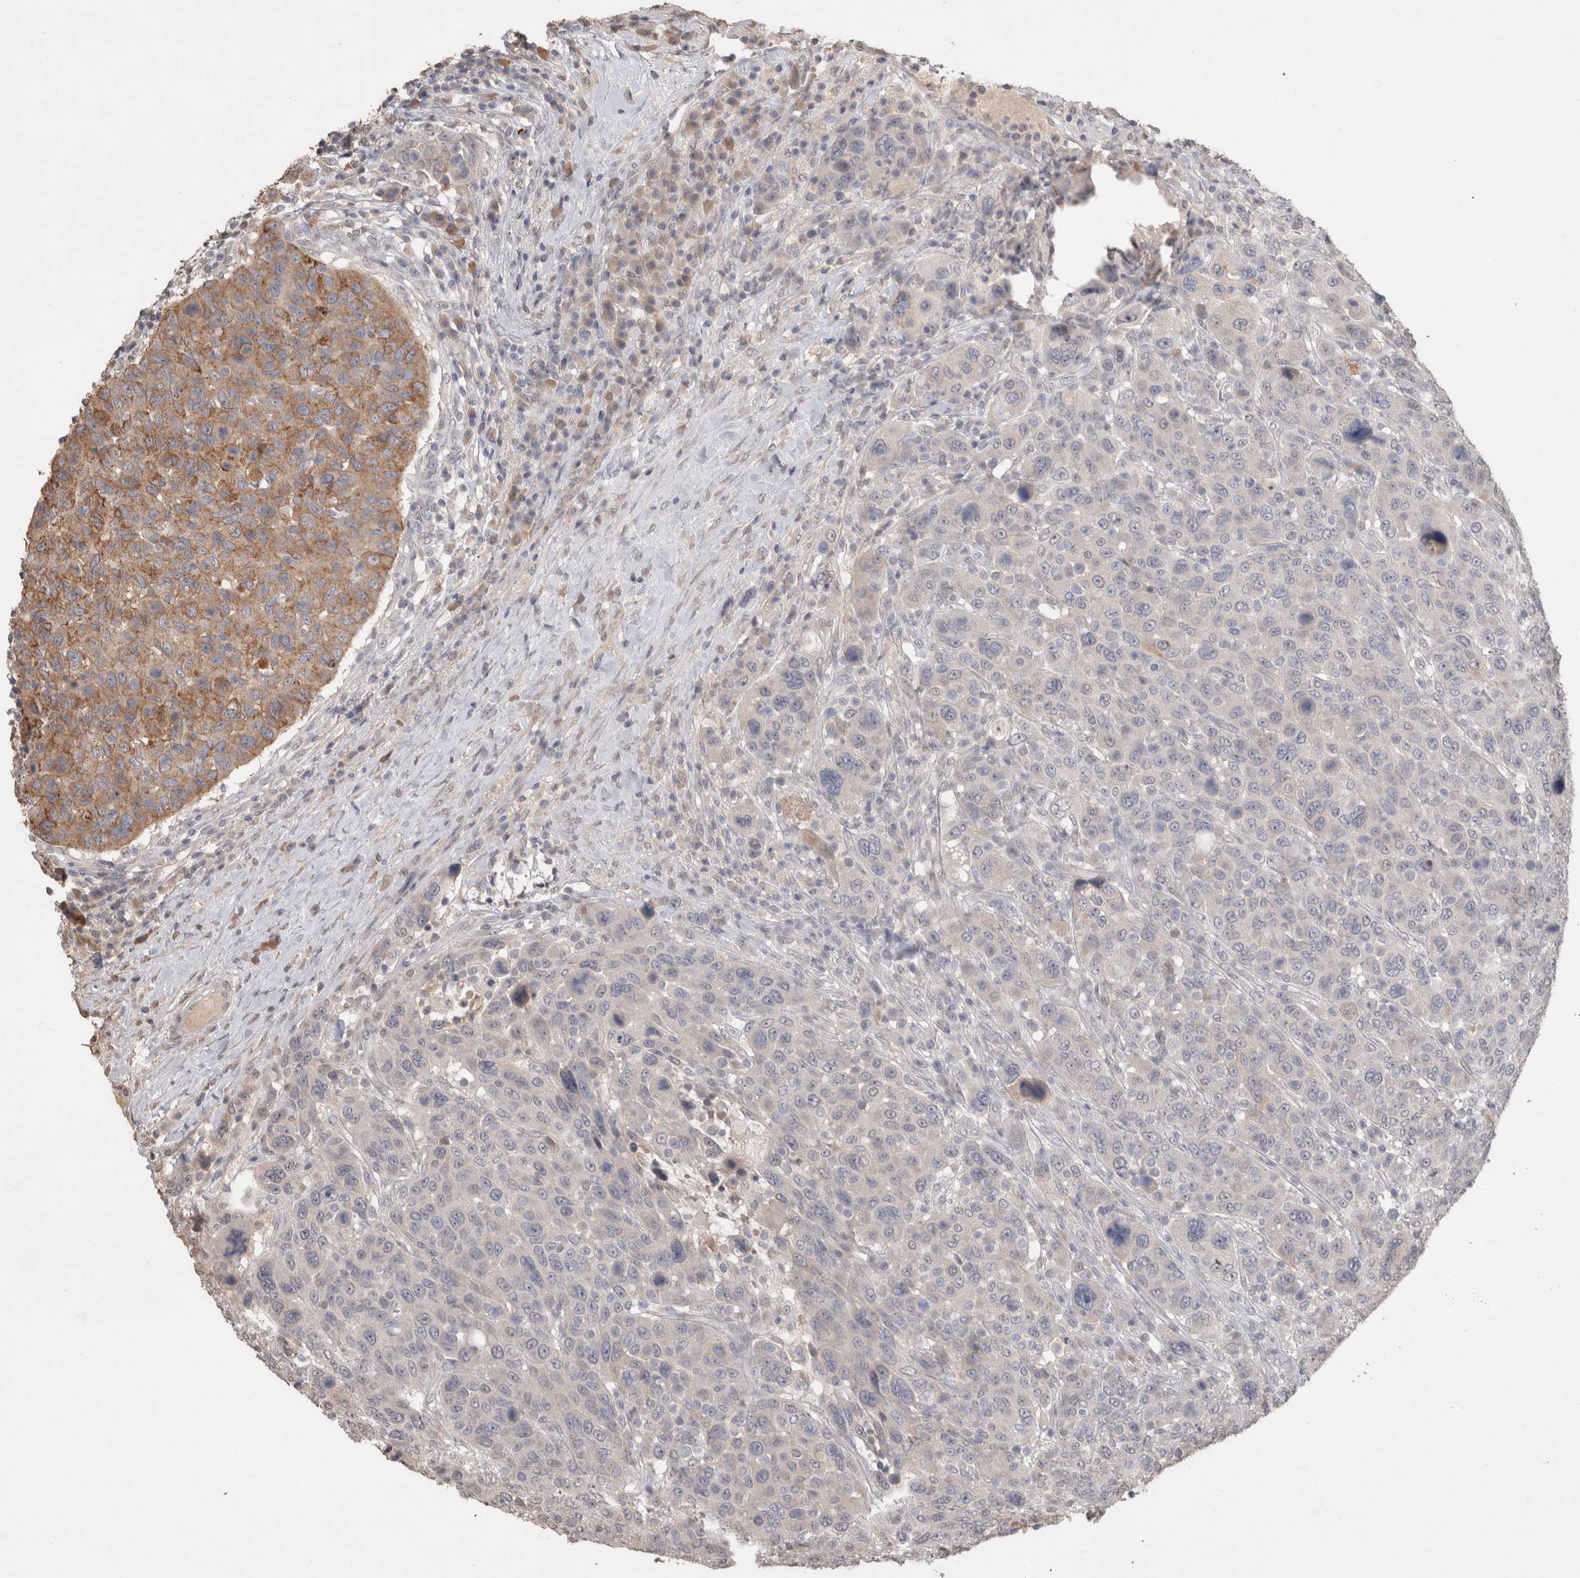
{"staining": {"intensity": "moderate", "quantity": "<25%", "location": "cytoplasmic/membranous"}, "tissue": "breast cancer", "cell_type": "Tumor cells", "image_type": "cancer", "snomed": [{"axis": "morphology", "description": "Duct carcinoma"}, {"axis": "topography", "description": "Breast"}], "caption": "Breast cancer tissue demonstrates moderate cytoplasmic/membranous positivity in approximately <25% of tumor cells The protein of interest is shown in brown color, while the nuclei are stained blue.", "gene": "NAALADL2", "patient": {"sex": "female", "age": 37}}